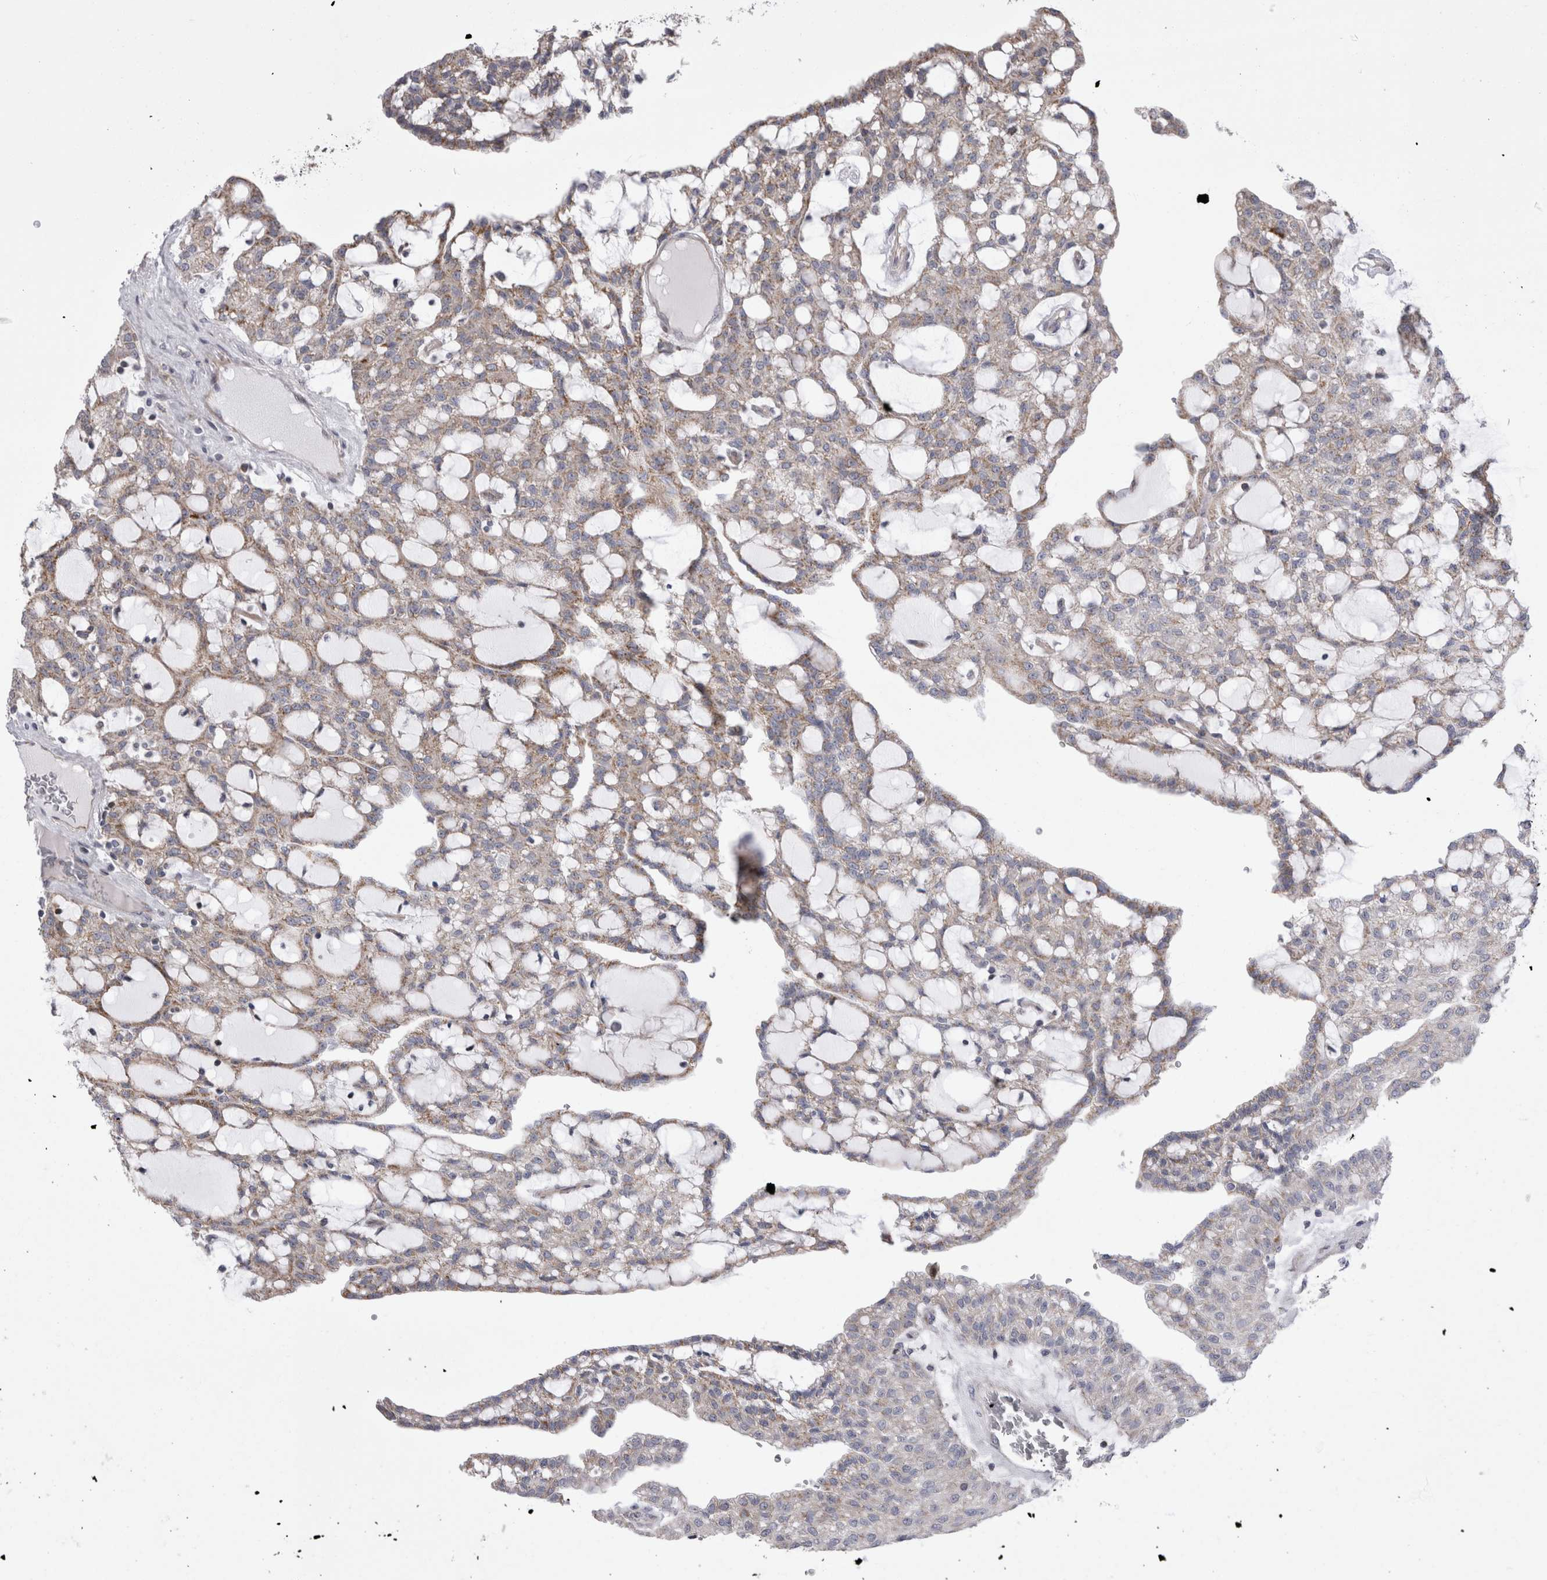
{"staining": {"intensity": "moderate", "quantity": ">75%", "location": "cytoplasmic/membranous"}, "tissue": "renal cancer", "cell_type": "Tumor cells", "image_type": "cancer", "snomed": [{"axis": "morphology", "description": "Adenocarcinoma, NOS"}, {"axis": "topography", "description": "Kidney"}], "caption": "Protein analysis of renal cancer (adenocarcinoma) tissue displays moderate cytoplasmic/membranous positivity in about >75% of tumor cells.", "gene": "TSPOAP1", "patient": {"sex": "male", "age": 63}}